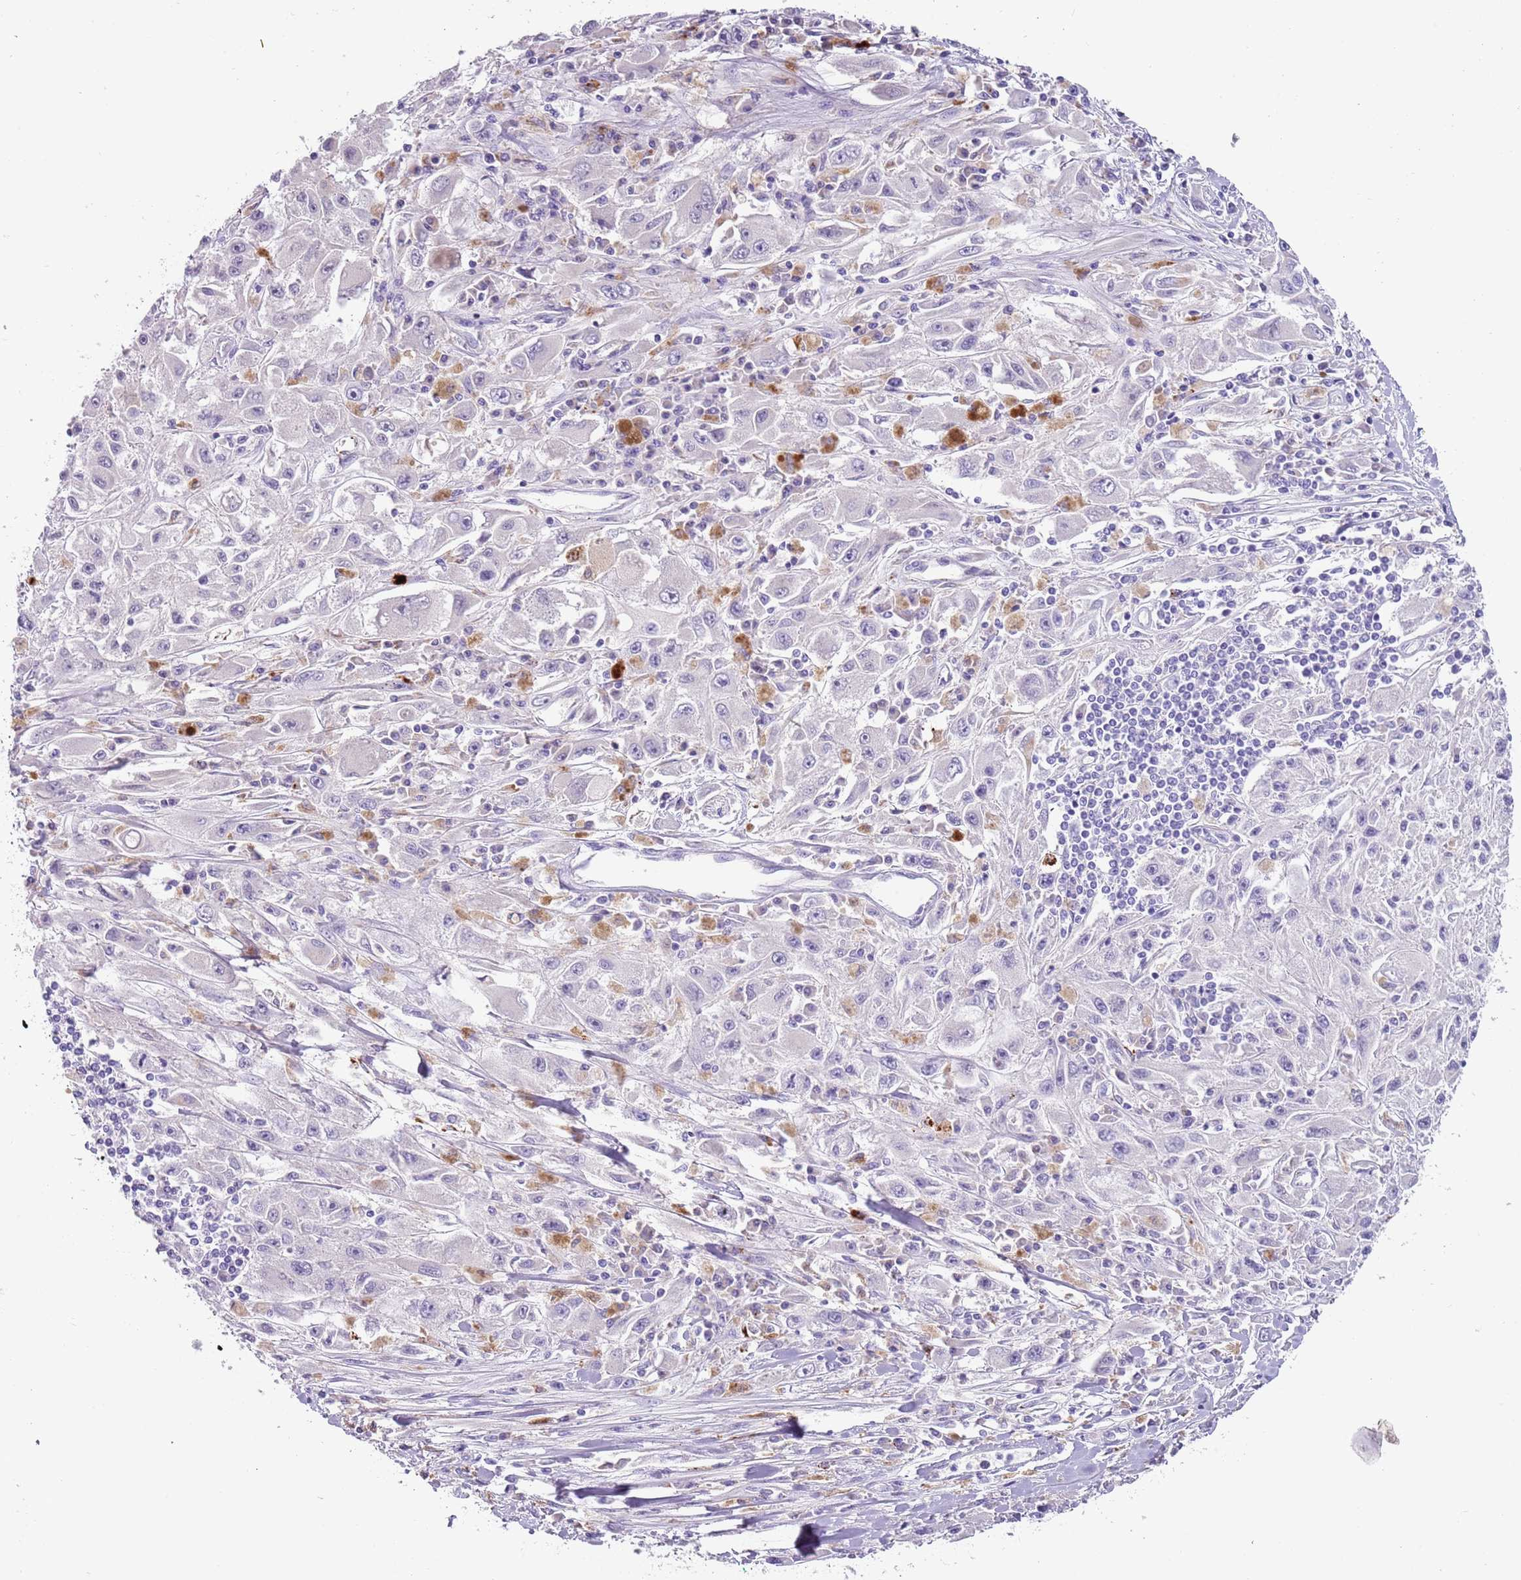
{"staining": {"intensity": "negative", "quantity": "none", "location": "none"}, "tissue": "melanoma", "cell_type": "Tumor cells", "image_type": "cancer", "snomed": [{"axis": "morphology", "description": "Malignant melanoma, Metastatic site"}, {"axis": "topography", "description": "Skin"}], "caption": "This is an immunohistochemistry photomicrograph of malignant melanoma (metastatic site). There is no positivity in tumor cells.", "gene": "LRRN3", "patient": {"sex": "male", "age": 53}}